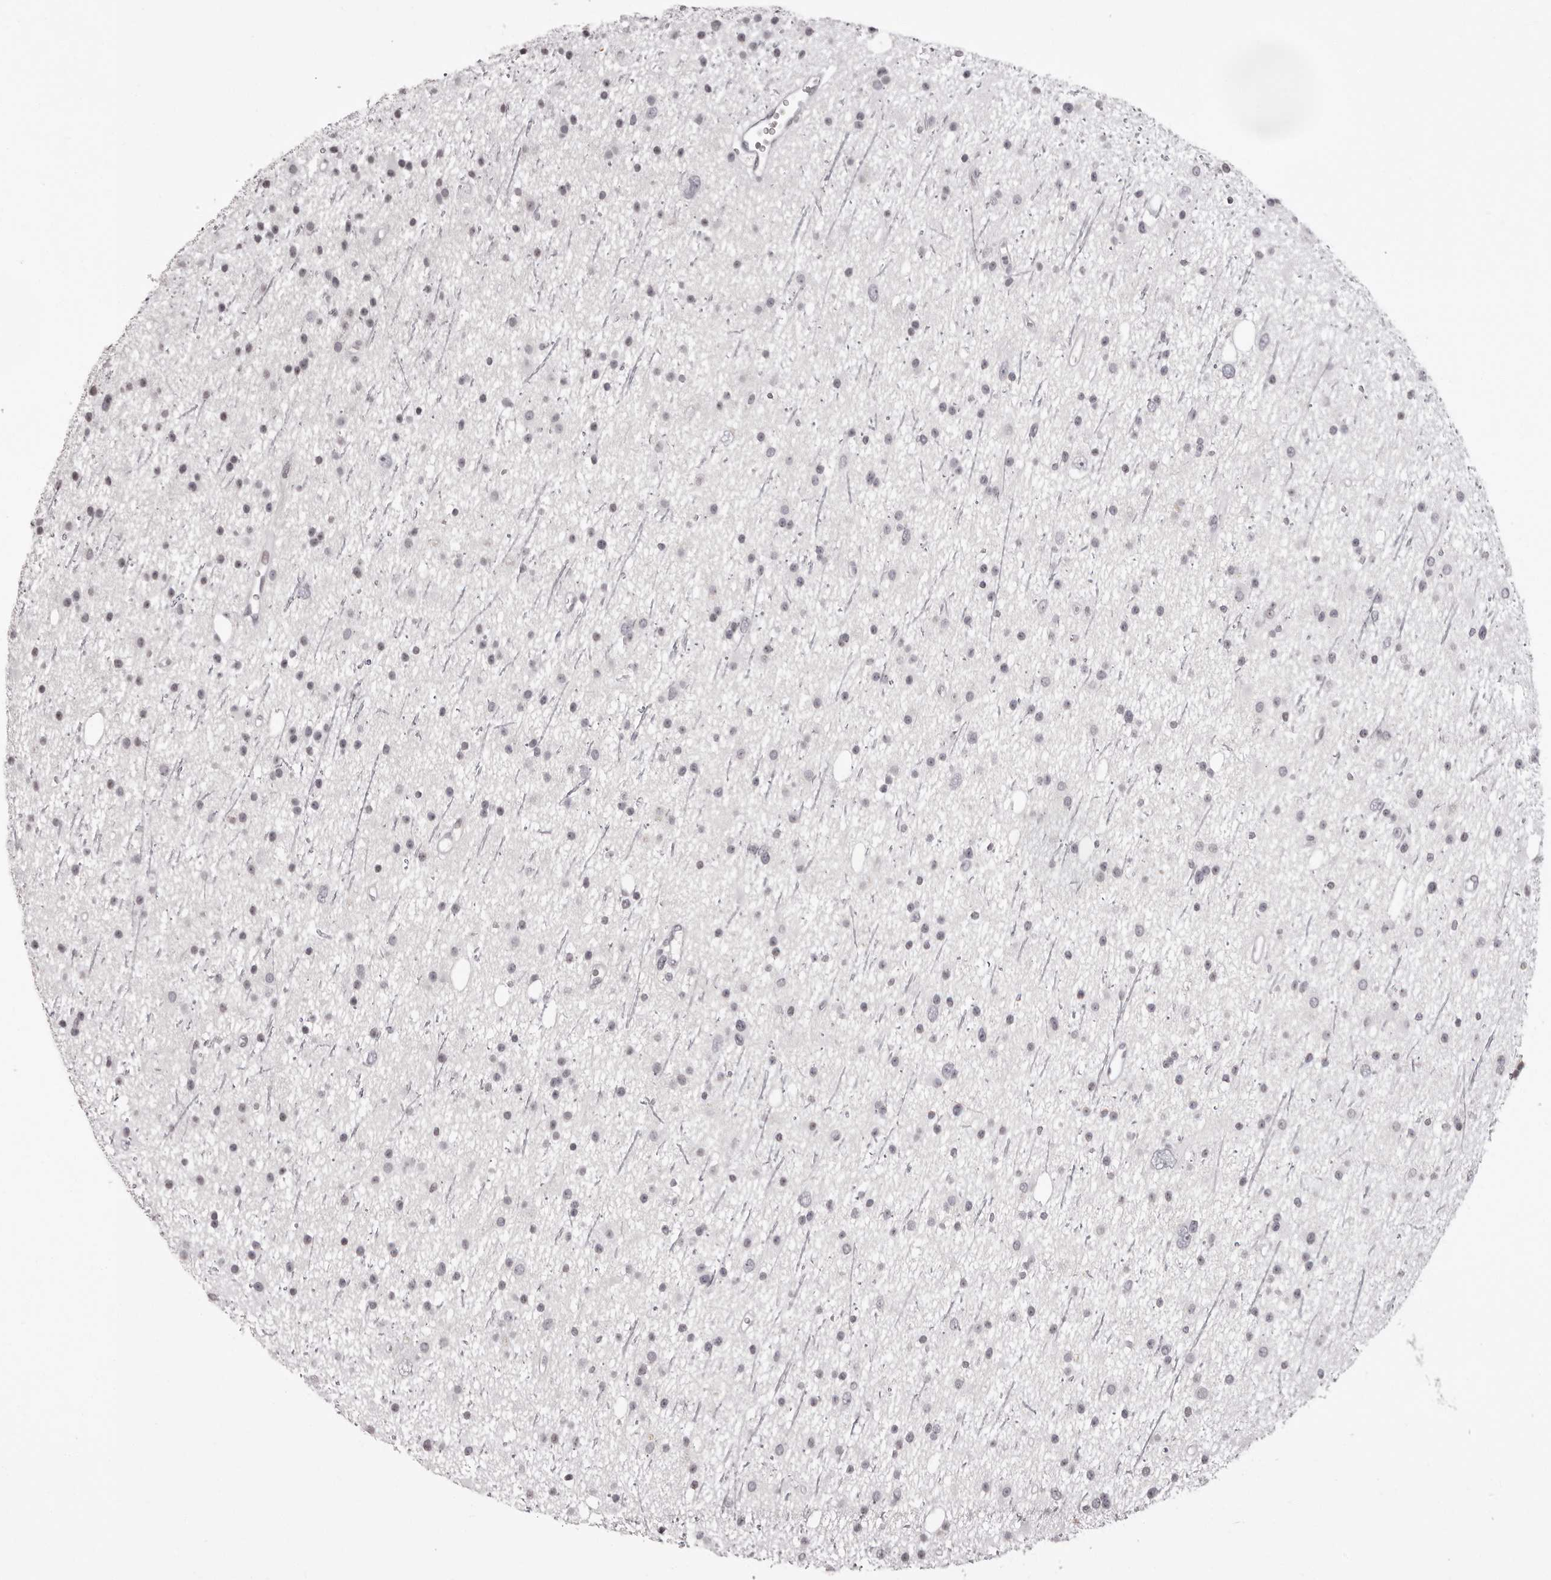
{"staining": {"intensity": "negative", "quantity": "none", "location": "none"}, "tissue": "glioma", "cell_type": "Tumor cells", "image_type": "cancer", "snomed": [{"axis": "morphology", "description": "Glioma, malignant, Low grade"}, {"axis": "topography", "description": "Cerebral cortex"}], "caption": "Low-grade glioma (malignant) was stained to show a protein in brown. There is no significant expression in tumor cells. (Stains: DAB (3,3'-diaminobenzidine) immunohistochemistry with hematoxylin counter stain, Microscopy: brightfield microscopy at high magnification).", "gene": "C8orf74", "patient": {"sex": "female", "age": 39}}